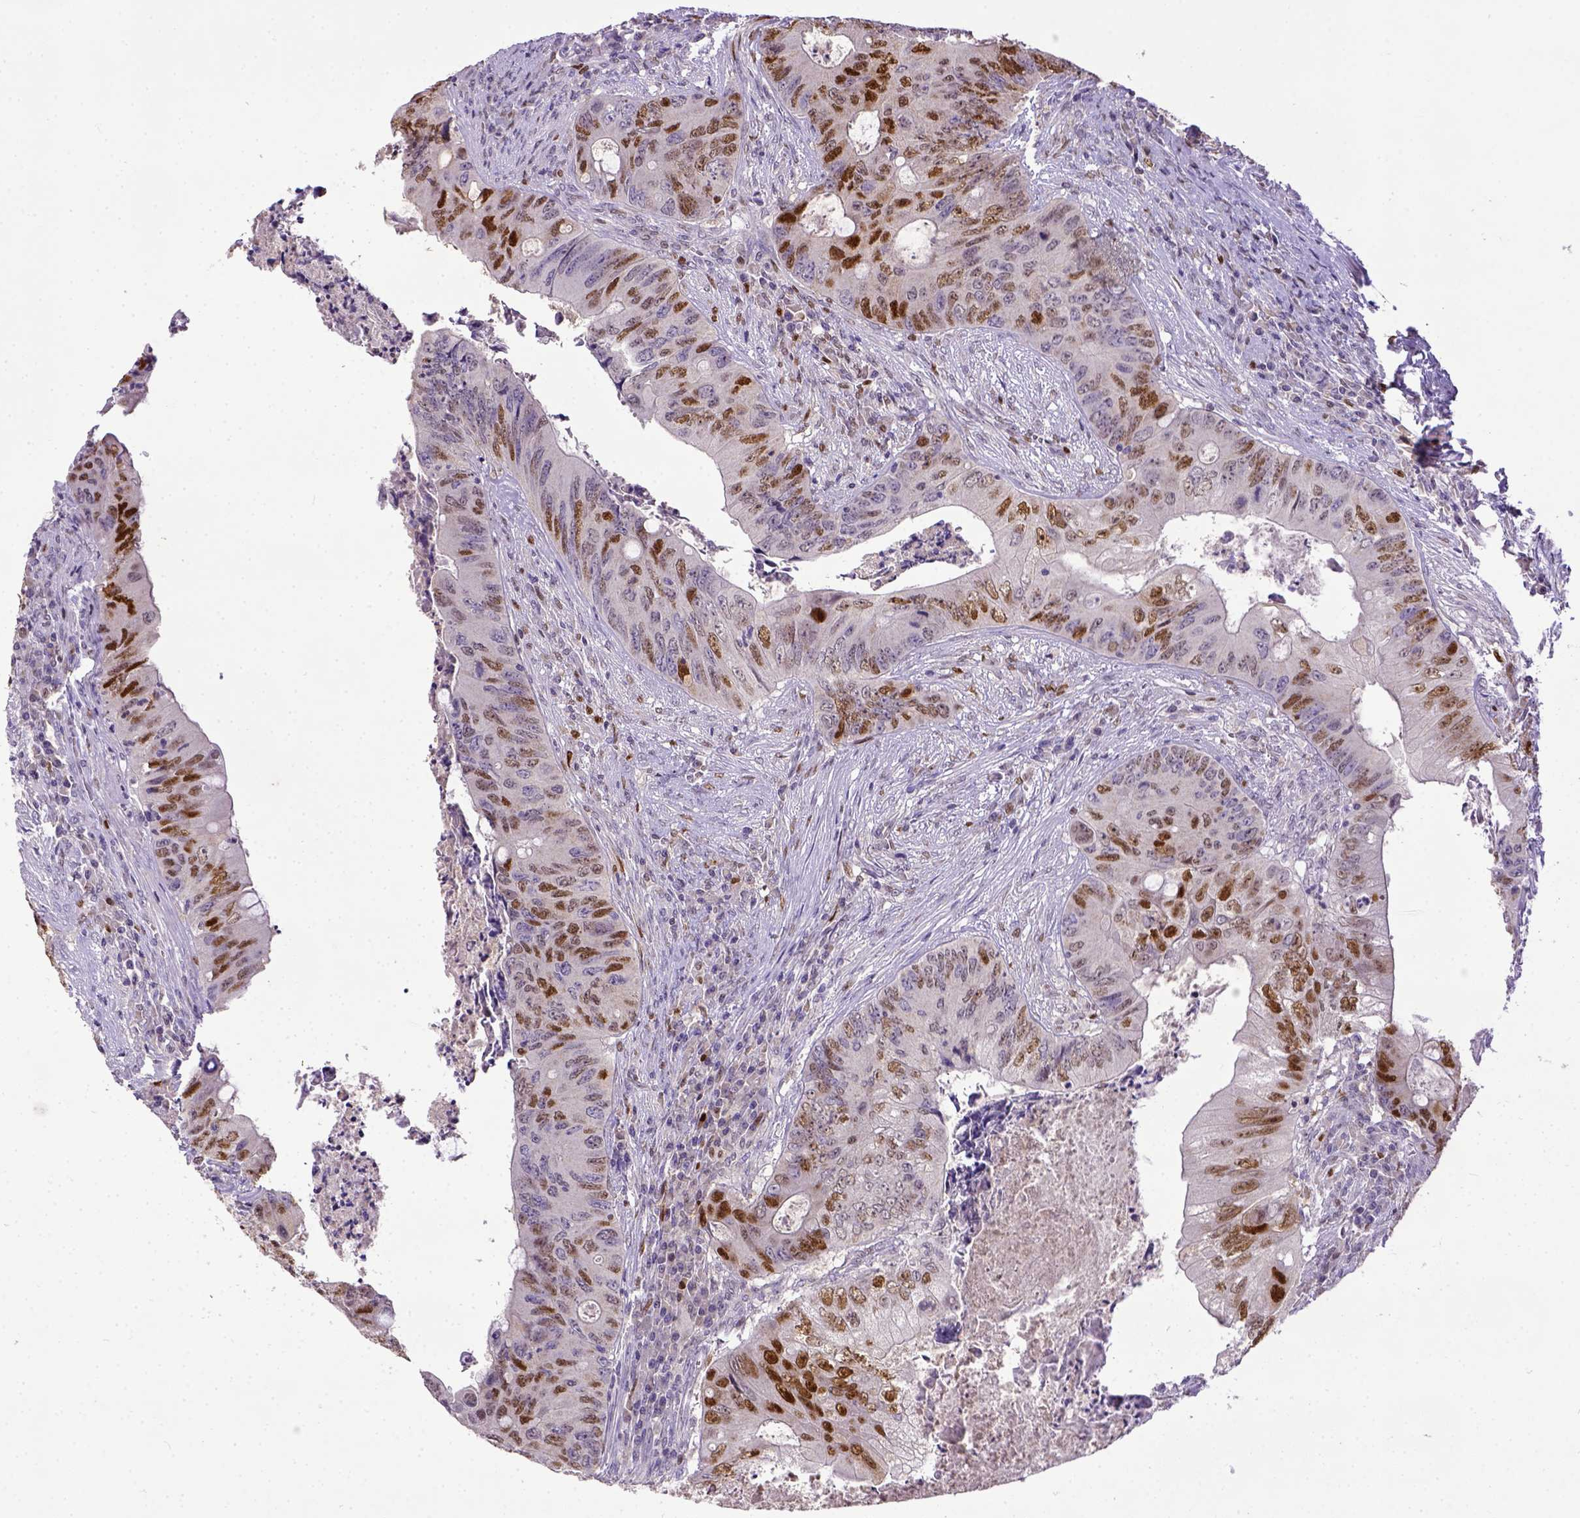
{"staining": {"intensity": "moderate", "quantity": "25%-75%", "location": "nuclear"}, "tissue": "colorectal cancer", "cell_type": "Tumor cells", "image_type": "cancer", "snomed": [{"axis": "morphology", "description": "Adenocarcinoma, NOS"}, {"axis": "topography", "description": "Colon"}], "caption": "Protein staining displays moderate nuclear expression in approximately 25%-75% of tumor cells in colorectal cancer.", "gene": "CDKN1A", "patient": {"sex": "female", "age": 74}}